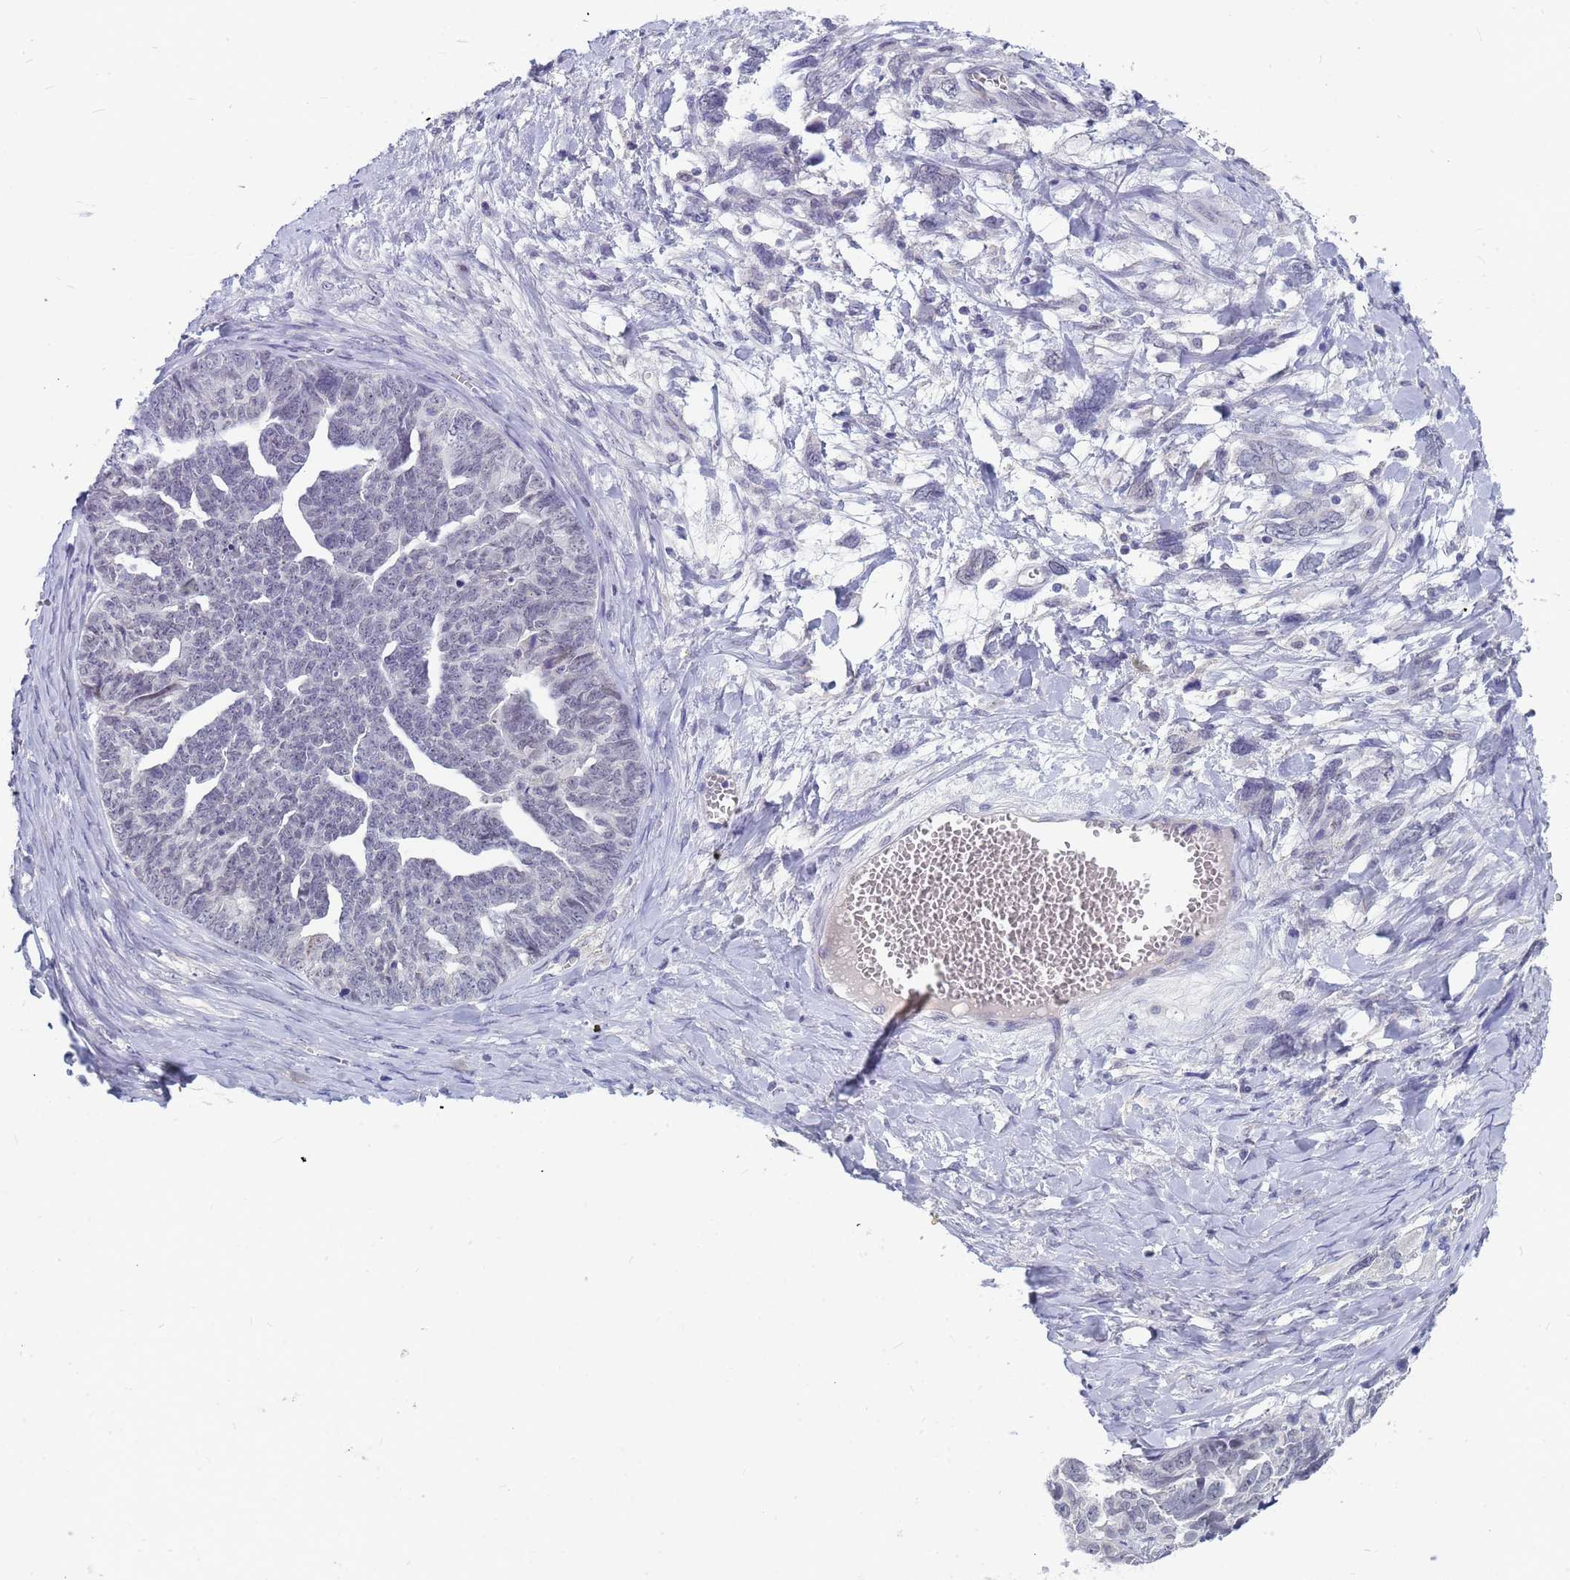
{"staining": {"intensity": "negative", "quantity": "none", "location": "none"}, "tissue": "ovarian cancer", "cell_type": "Tumor cells", "image_type": "cancer", "snomed": [{"axis": "morphology", "description": "Cystadenocarcinoma, serous, NOS"}, {"axis": "topography", "description": "Ovary"}], "caption": "DAB (3,3'-diaminobenzidine) immunohistochemical staining of human serous cystadenocarcinoma (ovarian) reveals no significant expression in tumor cells. Brightfield microscopy of IHC stained with DAB (brown) and hematoxylin (blue), captured at high magnification.", "gene": "CXorf65", "patient": {"sex": "female", "age": 79}}